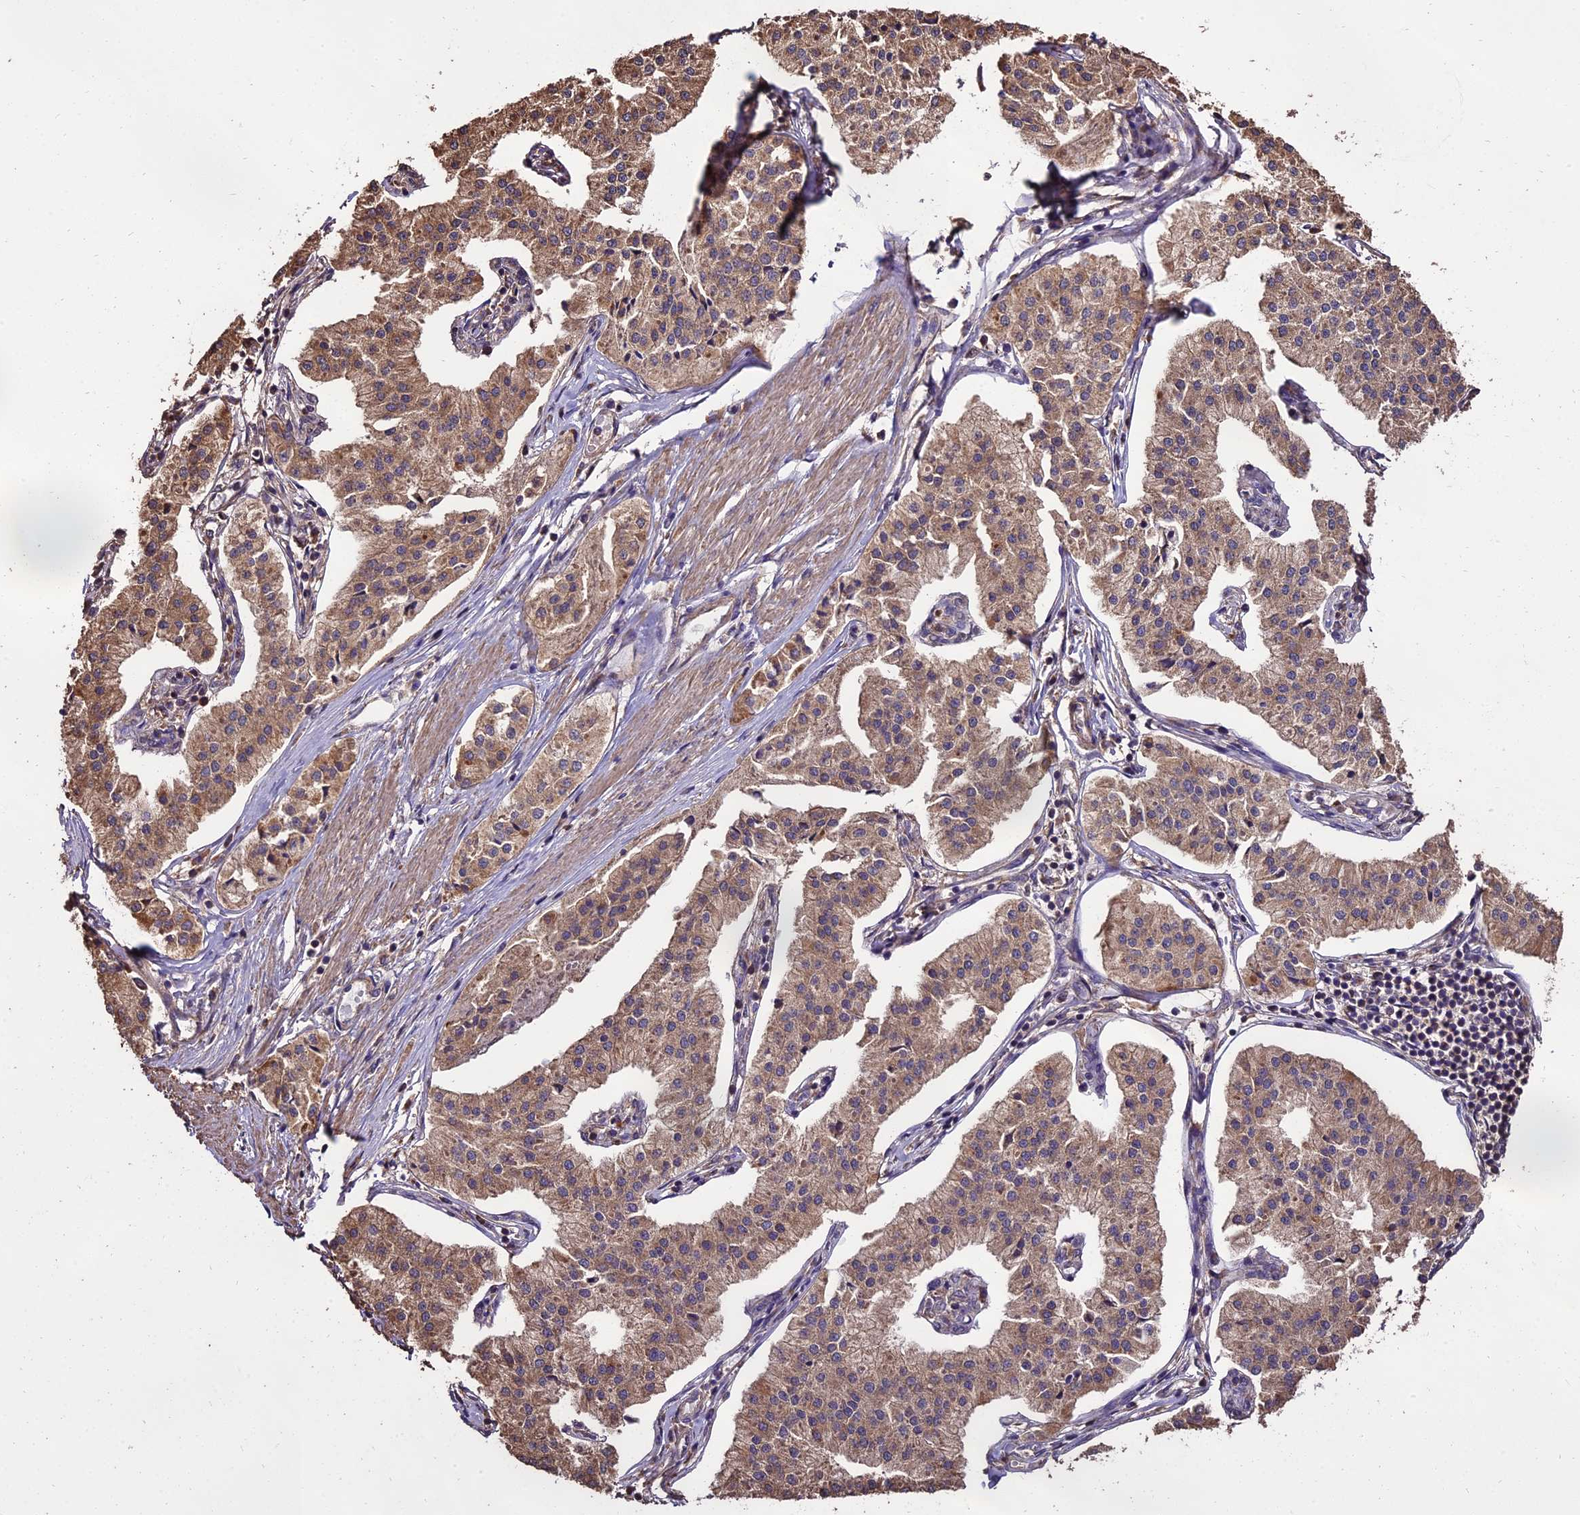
{"staining": {"intensity": "moderate", "quantity": "25%-75%", "location": "cytoplasmic/membranous"}, "tissue": "pancreatic cancer", "cell_type": "Tumor cells", "image_type": "cancer", "snomed": [{"axis": "morphology", "description": "Adenocarcinoma, NOS"}, {"axis": "topography", "description": "Pancreas"}], "caption": "Human adenocarcinoma (pancreatic) stained with a protein marker displays moderate staining in tumor cells.", "gene": "PGPEP1L", "patient": {"sex": "female", "age": 50}}